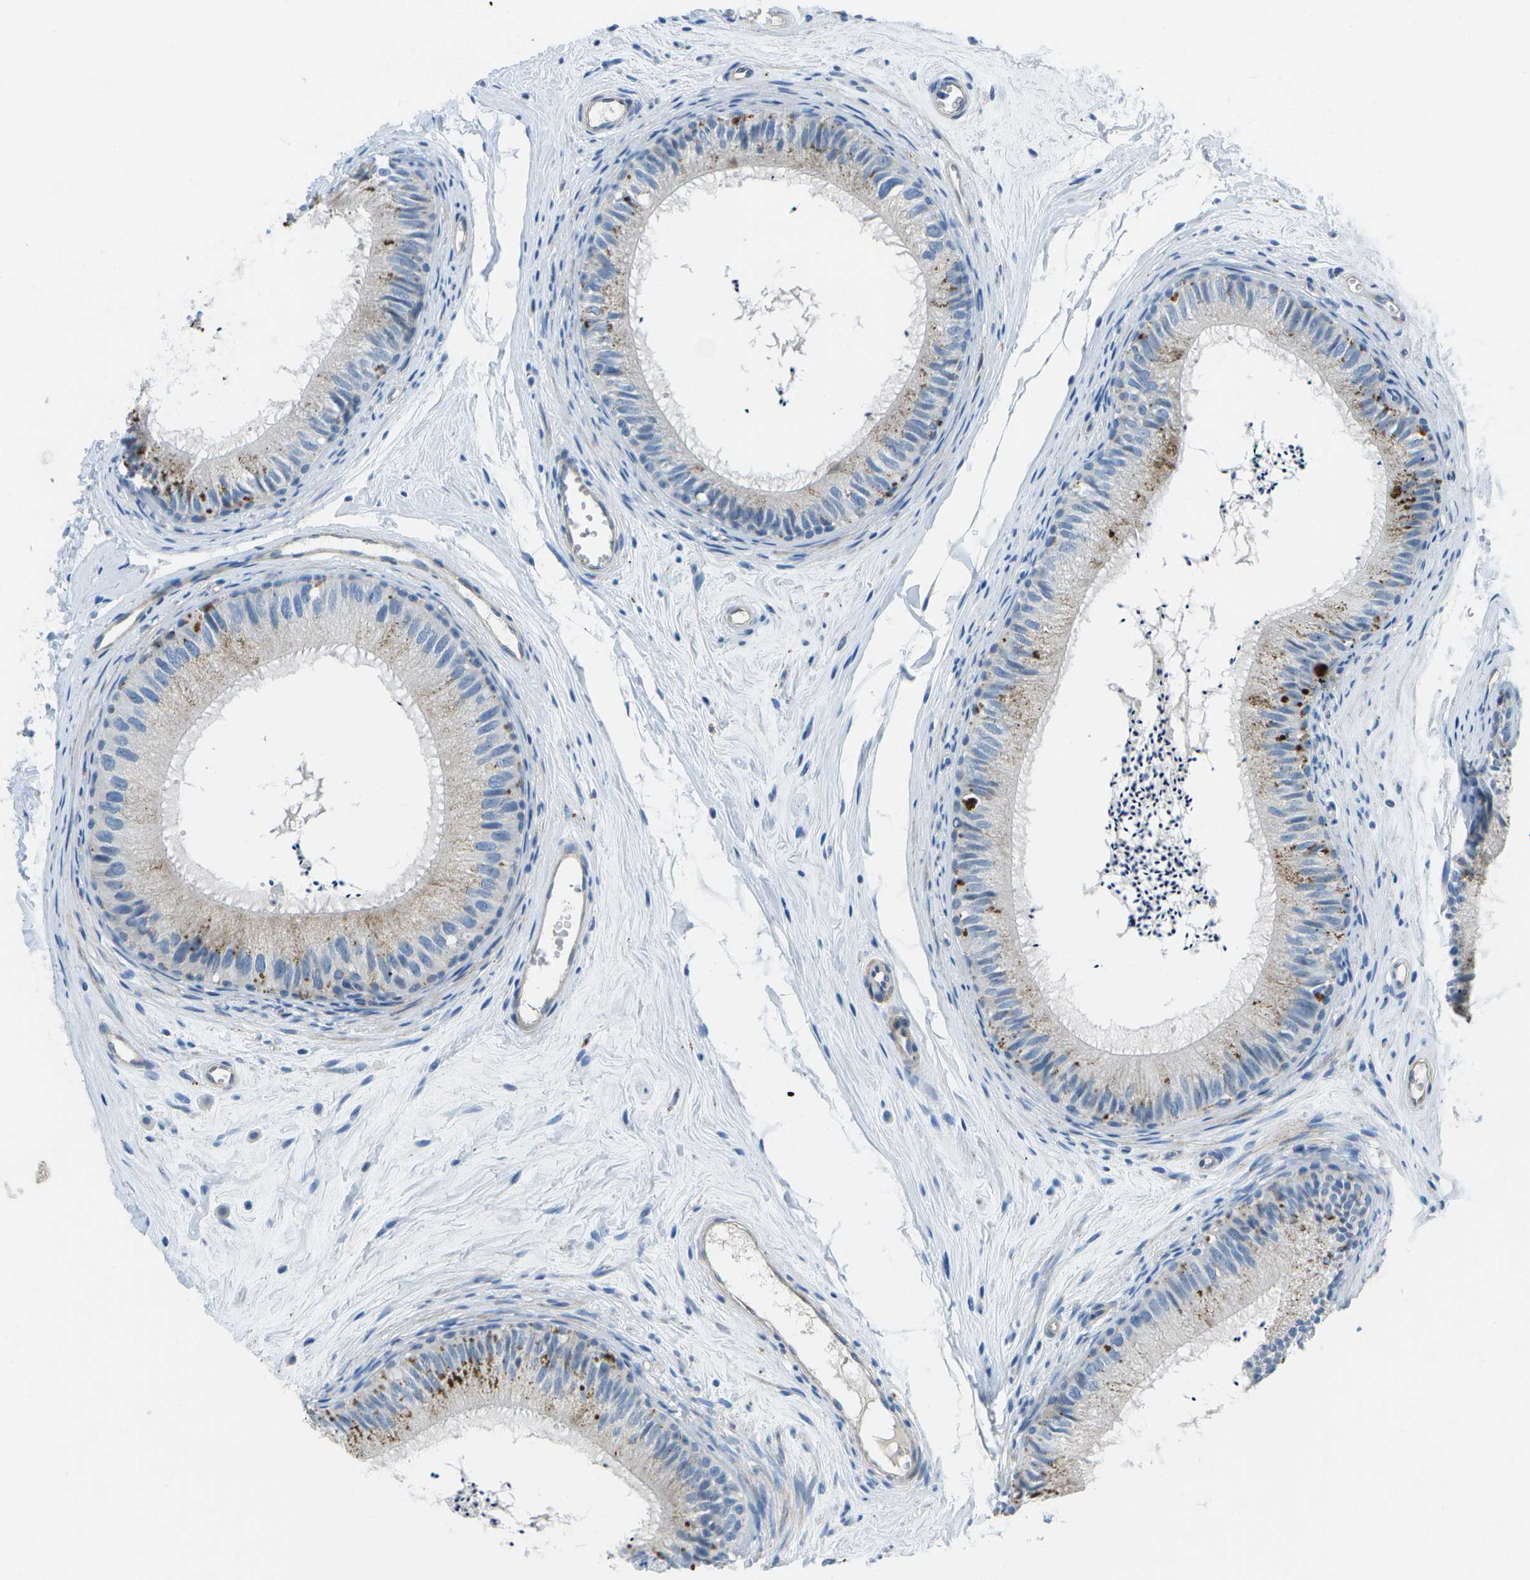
{"staining": {"intensity": "weak", "quantity": "<25%", "location": "cytoplasmic/membranous"}, "tissue": "epididymis", "cell_type": "Glandular cells", "image_type": "normal", "snomed": [{"axis": "morphology", "description": "Normal tissue, NOS"}, {"axis": "topography", "description": "Epididymis"}], "caption": "DAB (3,3'-diaminobenzidine) immunohistochemical staining of unremarkable human epididymis reveals no significant staining in glandular cells. Nuclei are stained in blue.", "gene": "DCT", "patient": {"sex": "male", "age": 56}}